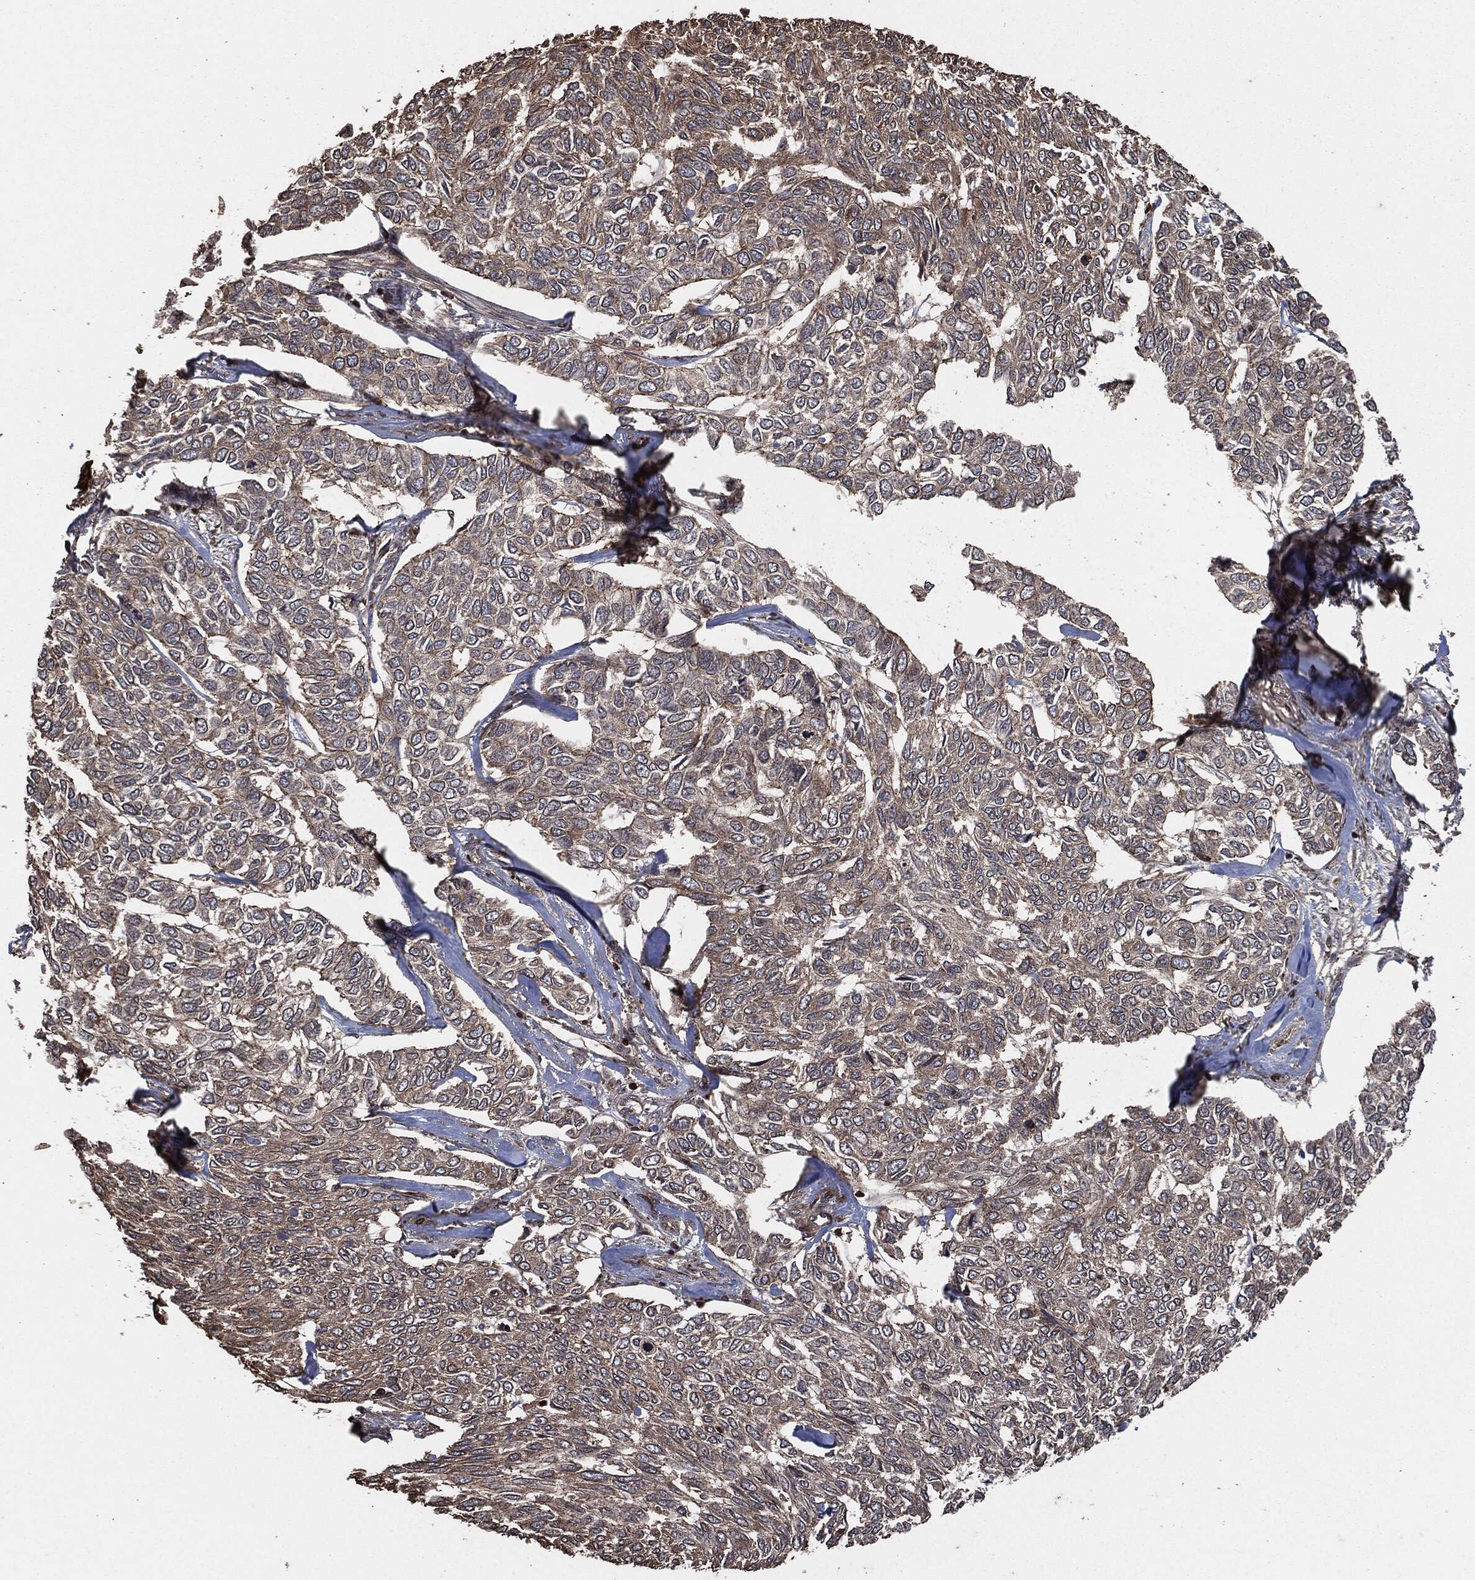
{"staining": {"intensity": "moderate", "quantity": "<25%", "location": "cytoplasmic/membranous"}, "tissue": "skin cancer", "cell_type": "Tumor cells", "image_type": "cancer", "snomed": [{"axis": "morphology", "description": "Basal cell carcinoma"}, {"axis": "topography", "description": "Skin"}], "caption": "DAB (3,3'-diaminobenzidine) immunohistochemical staining of skin basal cell carcinoma shows moderate cytoplasmic/membranous protein staining in about <25% of tumor cells. Nuclei are stained in blue.", "gene": "IFIT1", "patient": {"sex": "female", "age": 65}}